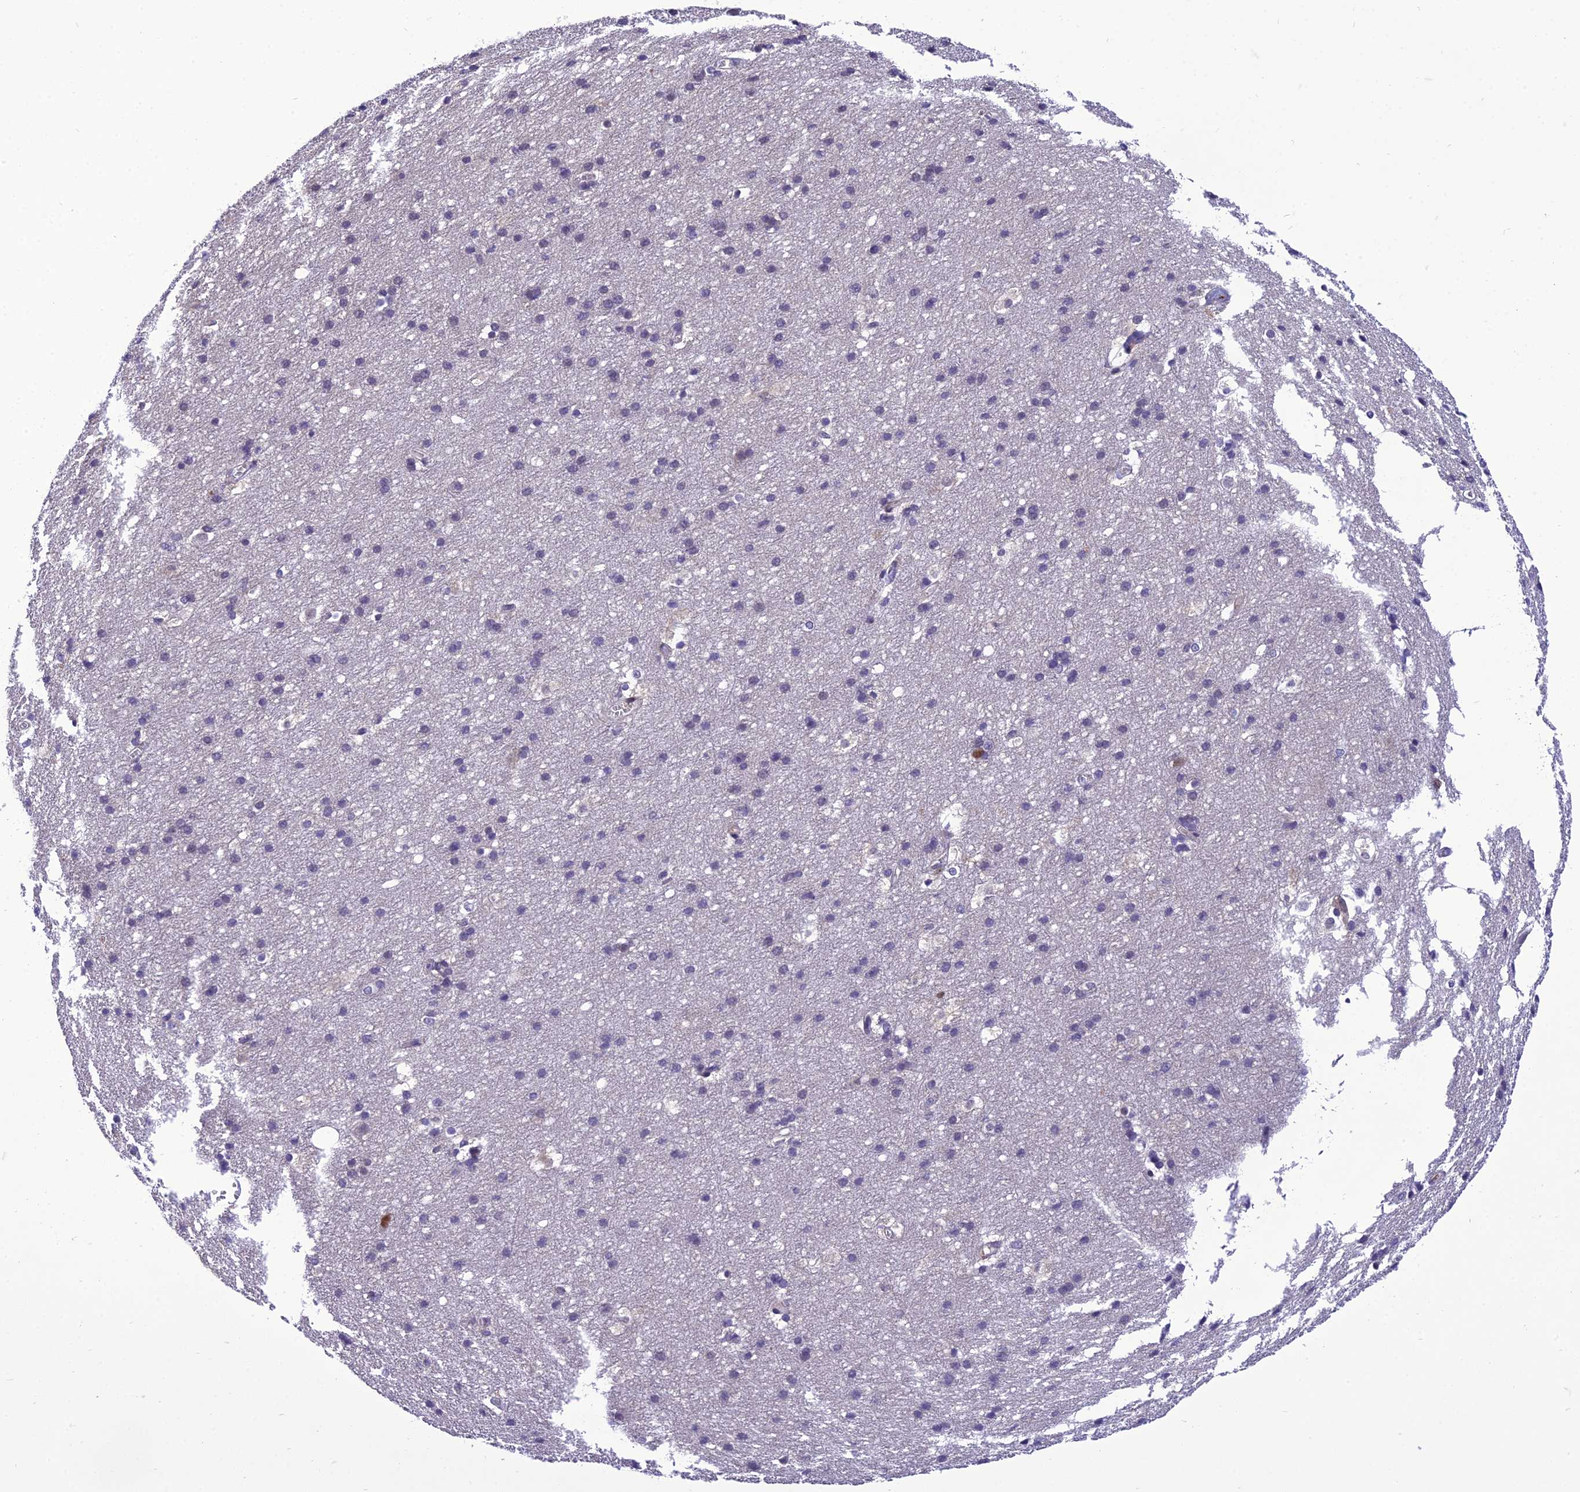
{"staining": {"intensity": "negative", "quantity": "none", "location": "none"}, "tissue": "cerebral cortex", "cell_type": "Endothelial cells", "image_type": "normal", "snomed": [{"axis": "morphology", "description": "Normal tissue, NOS"}, {"axis": "topography", "description": "Cerebral cortex"}], "caption": "There is no significant staining in endothelial cells of cerebral cortex. (IHC, brightfield microscopy, high magnification).", "gene": "GAB4", "patient": {"sex": "male", "age": 54}}